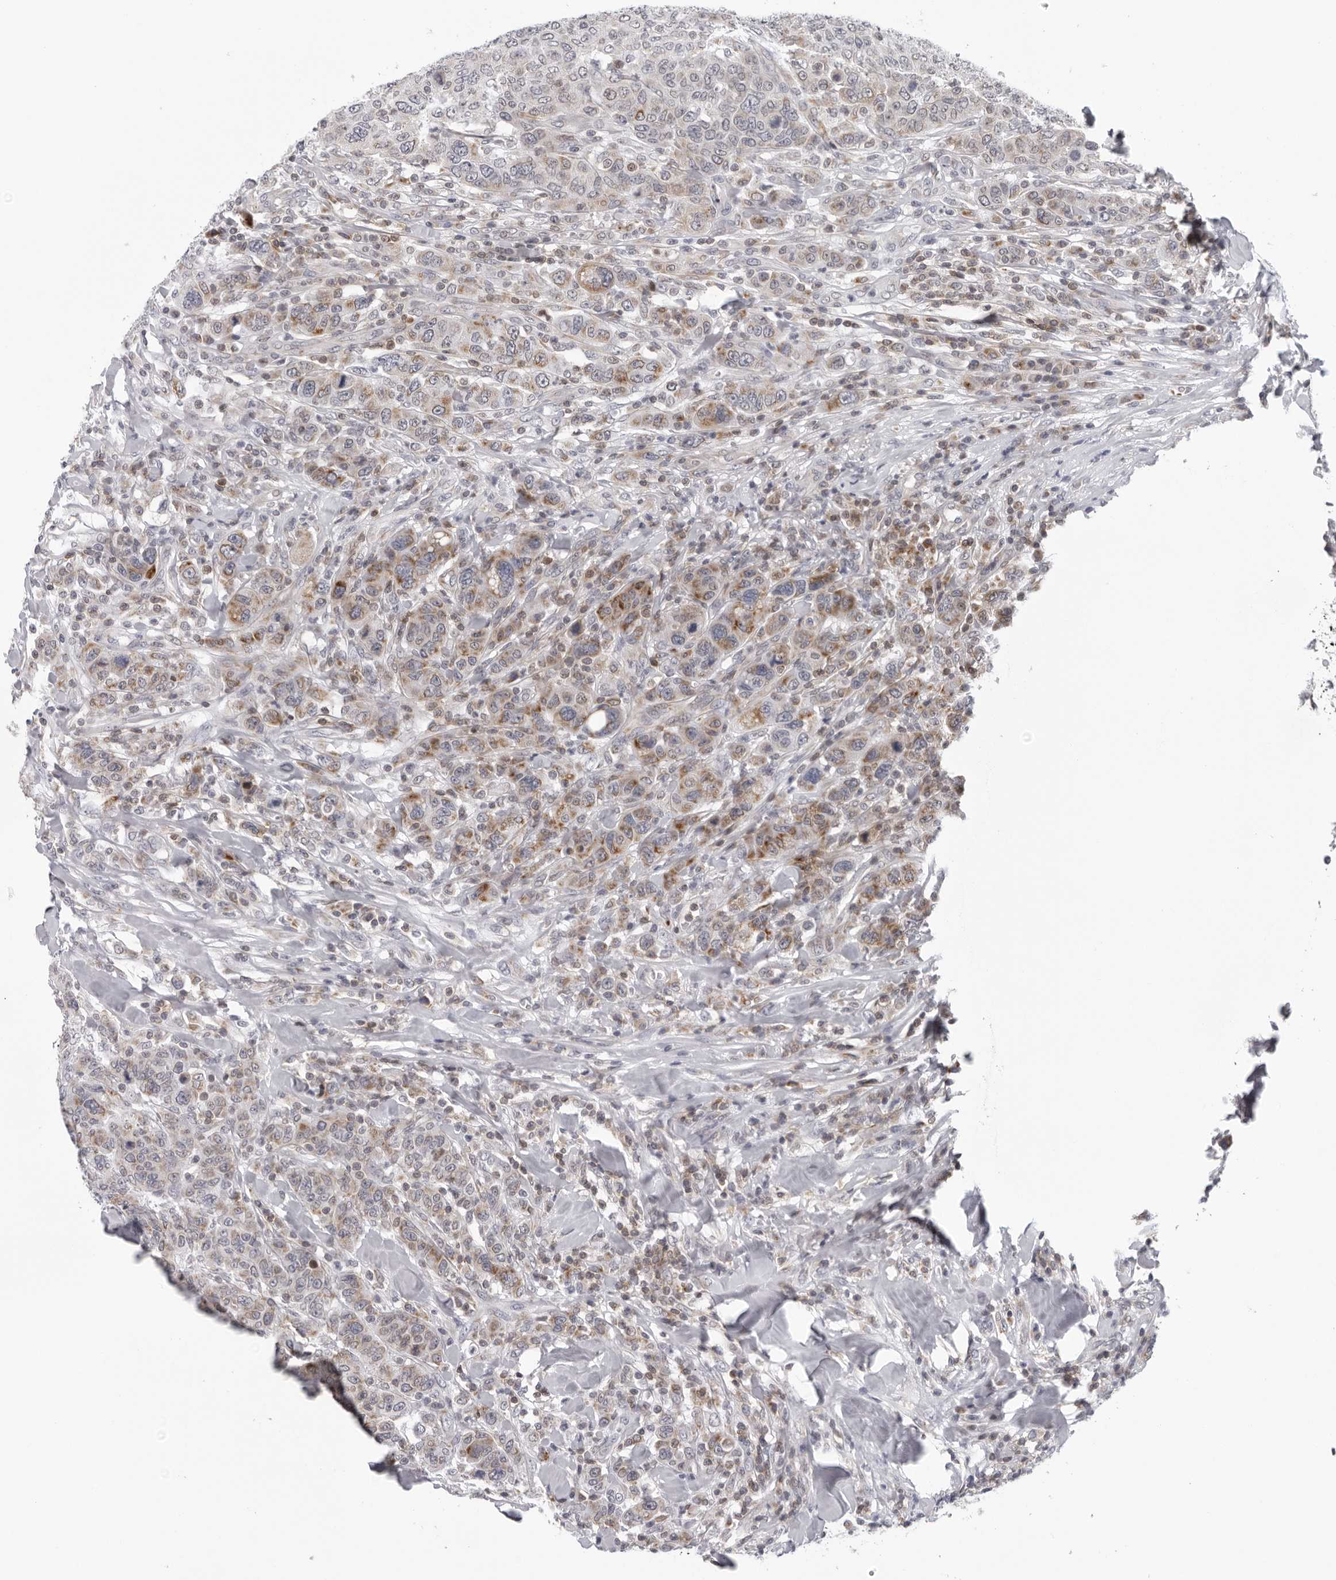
{"staining": {"intensity": "moderate", "quantity": "<25%", "location": "cytoplasmic/membranous"}, "tissue": "breast cancer", "cell_type": "Tumor cells", "image_type": "cancer", "snomed": [{"axis": "morphology", "description": "Duct carcinoma"}, {"axis": "topography", "description": "Breast"}], "caption": "Breast cancer (infiltrating ductal carcinoma) stained with DAB (3,3'-diaminobenzidine) immunohistochemistry displays low levels of moderate cytoplasmic/membranous staining in about <25% of tumor cells. (IHC, brightfield microscopy, high magnification).", "gene": "CPT2", "patient": {"sex": "female", "age": 37}}